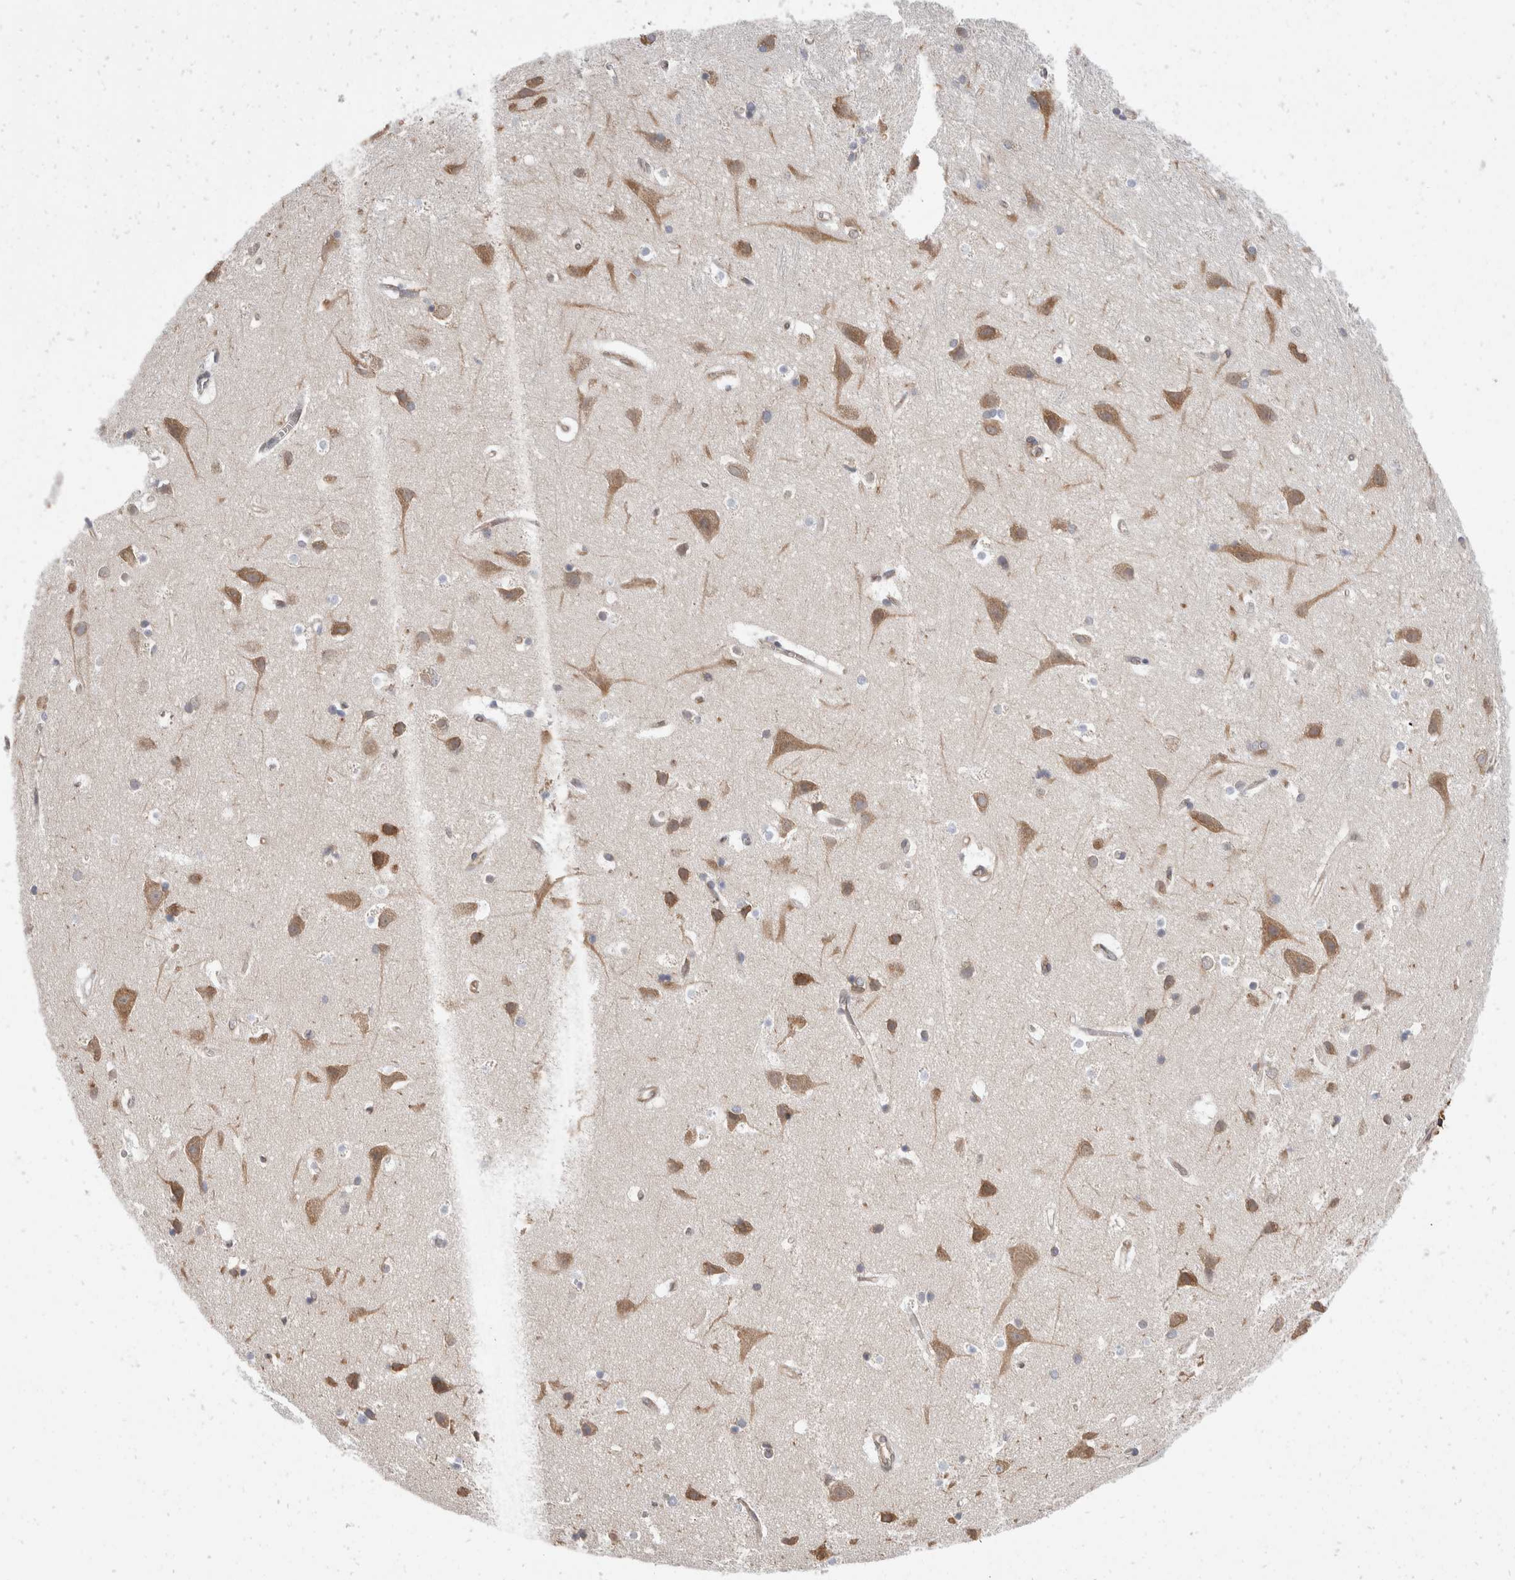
{"staining": {"intensity": "weak", "quantity": ">75%", "location": "cytoplasmic/membranous"}, "tissue": "cerebral cortex", "cell_type": "Endothelial cells", "image_type": "normal", "snomed": [{"axis": "morphology", "description": "Normal tissue, NOS"}, {"axis": "topography", "description": "Cerebral cortex"}], "caption": "Protein staining displays weak cytoplasmic/membranous positivity in about >75% of endothelial cells in unremarkable cerebral cortex.", "gene": "TMEM245", "patient": {"sex": "male", "age": 54}}